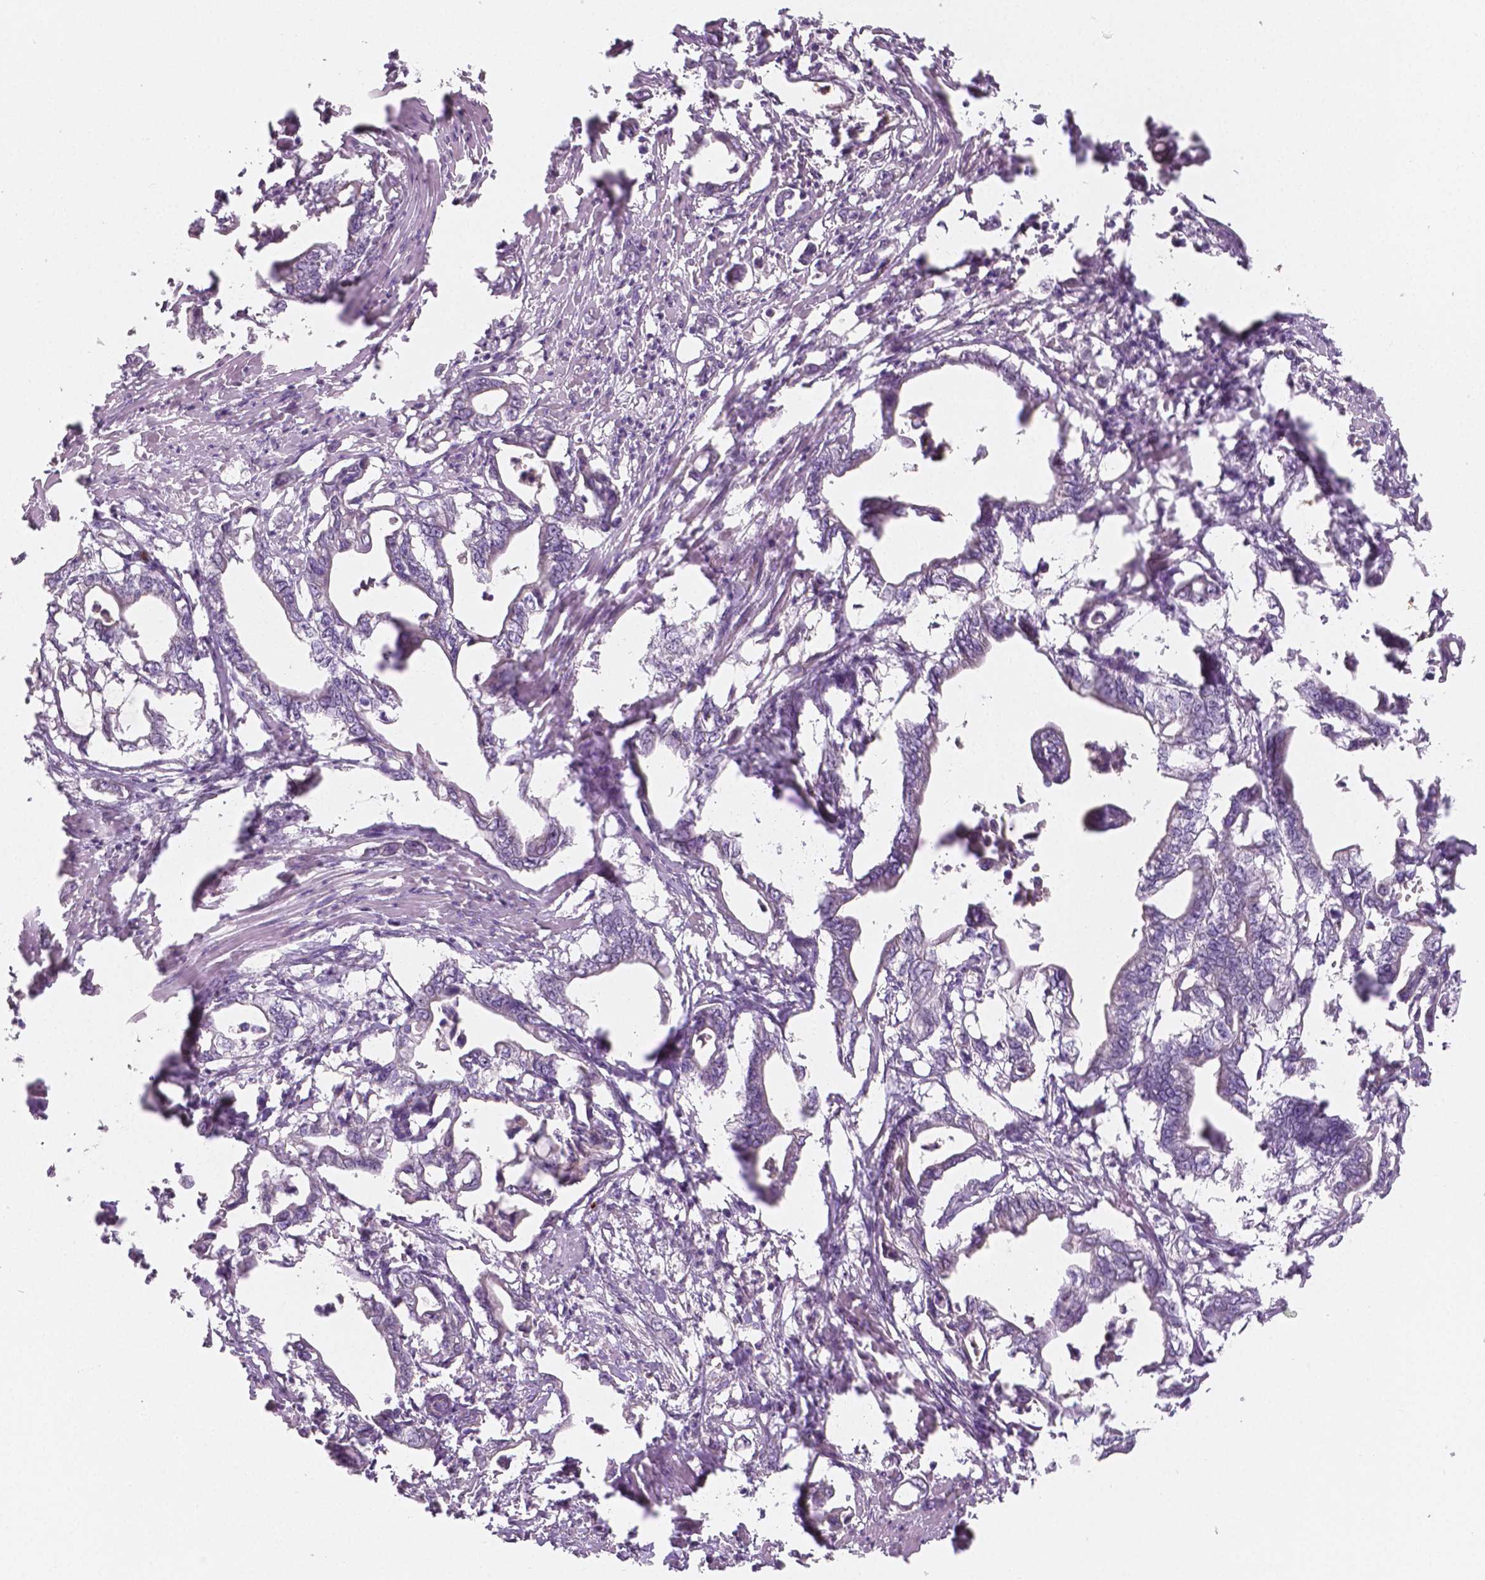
{"staining": {"intensity": "negative", "quantity": "none", "location": "none"}, "tissue": "pancreatic cancer", "cell_type": "Tumor cells", "image_type": "cancer", "snomed": [{"axis": "morphology", "description": "Adenocarcinoma, NOS"}, {"axis": "topography", "description": "Pancreas"}], "caption": "There is no significant expression in tumor cells of pancreatic cancer.", "gene": "APOA4", "patient": {"sex": "male", "age": 61}}